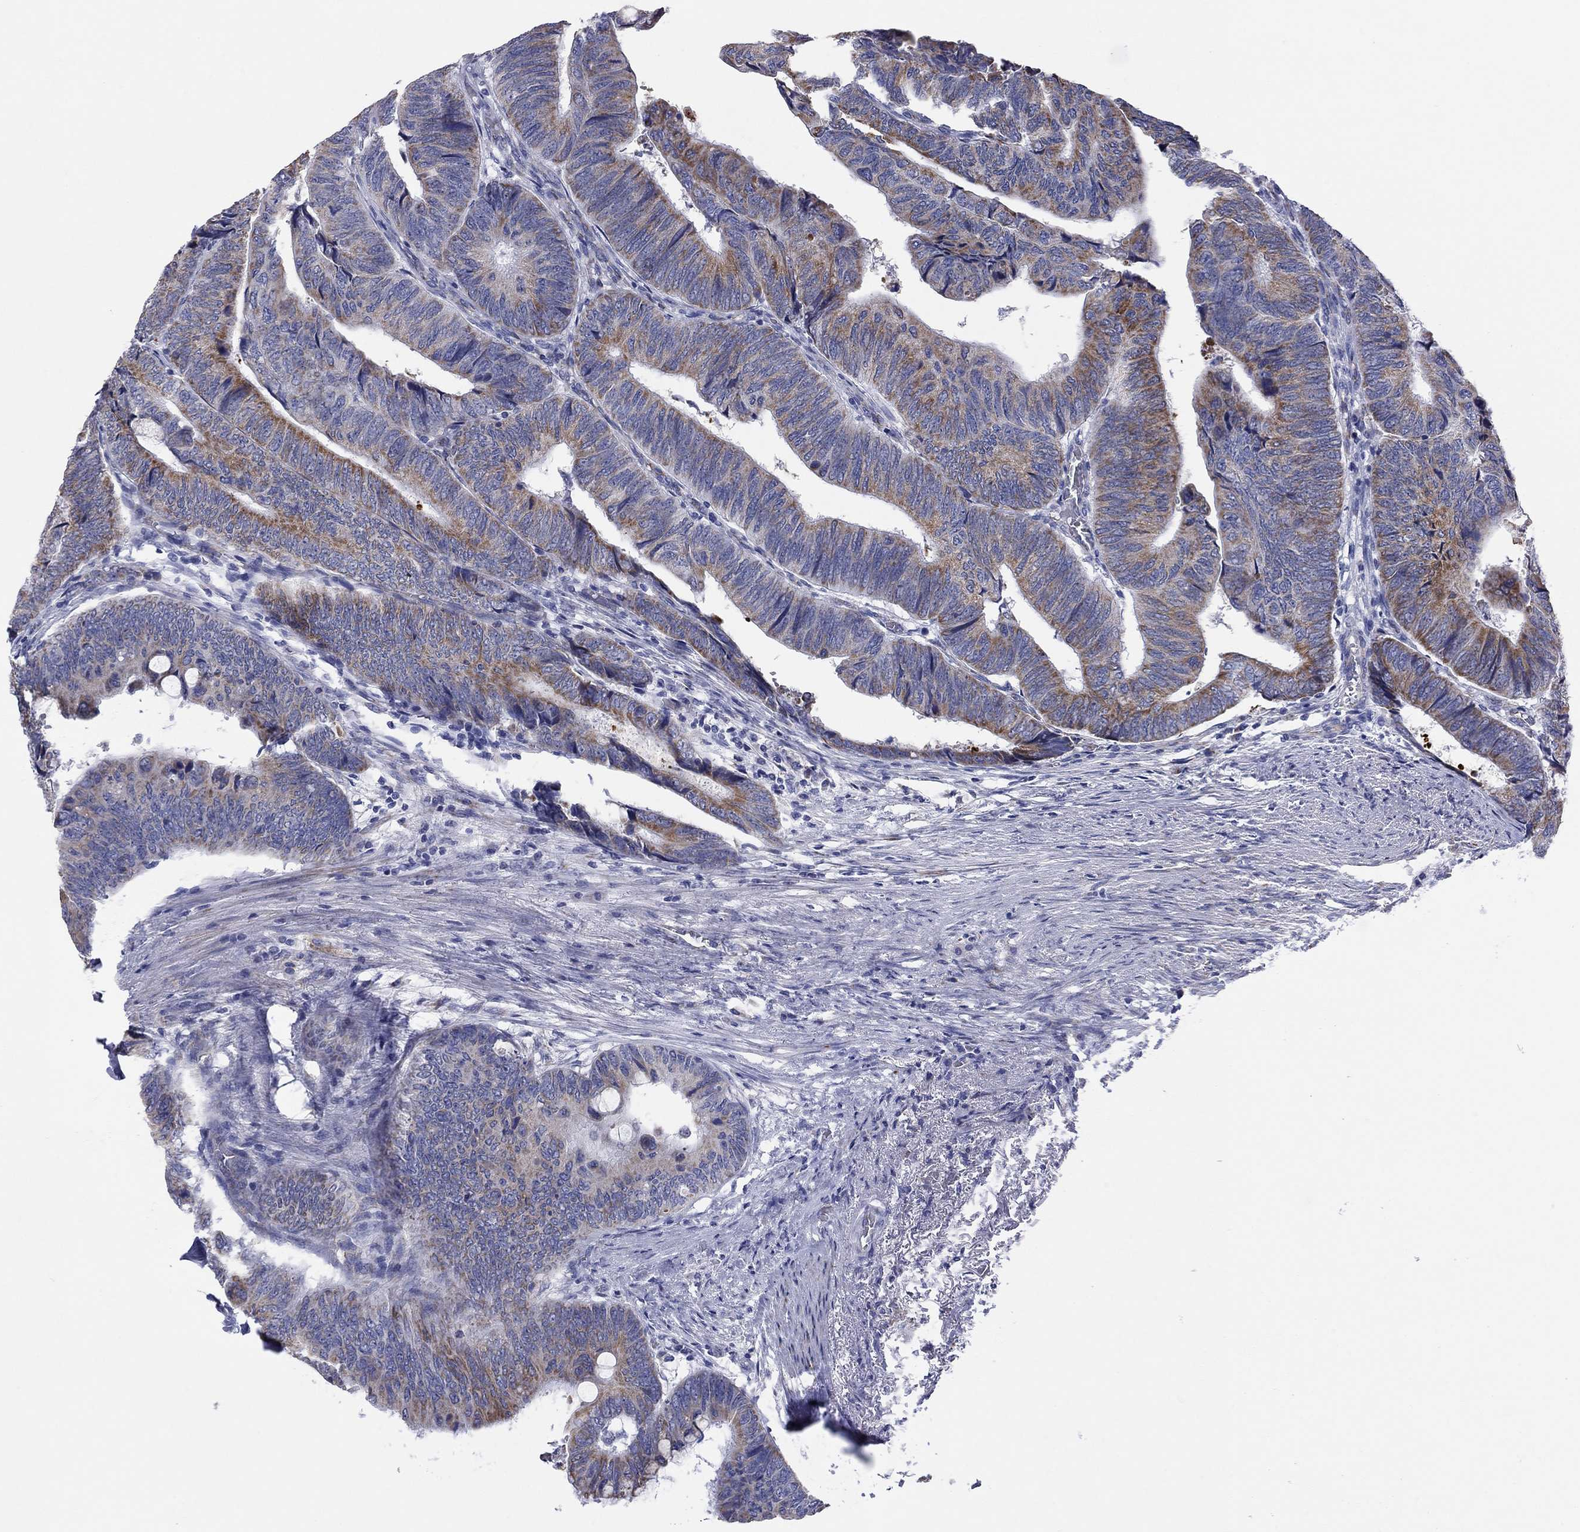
{"staining": {"intensity": "strong", "quantity": "<25%", "location": "cytoplasmic/membranous"}, "tissue": "colorectal cancer", "cell_type": "Tumor cells", "image_type": "cancer", "snomed": [{"axis": "morphology", "description": "Normal tissue, NOS"}, {"axis": "morphology", "description": "Adenocarcinoma, NOS"}, {"axis": "topography", "description": "Rectum"}, {"axis": "topography", "description": "Peripheral nerve tissue"}], "caption": "There is medium levels of strong cytoplasmic/membranous staining in tumor cells of adenocarcinoma (colorectal), as demonstrated by immunohistochemical staining (brown color).", "gene": "MGST3", "patient": {"sex": "male", "age": 92}}